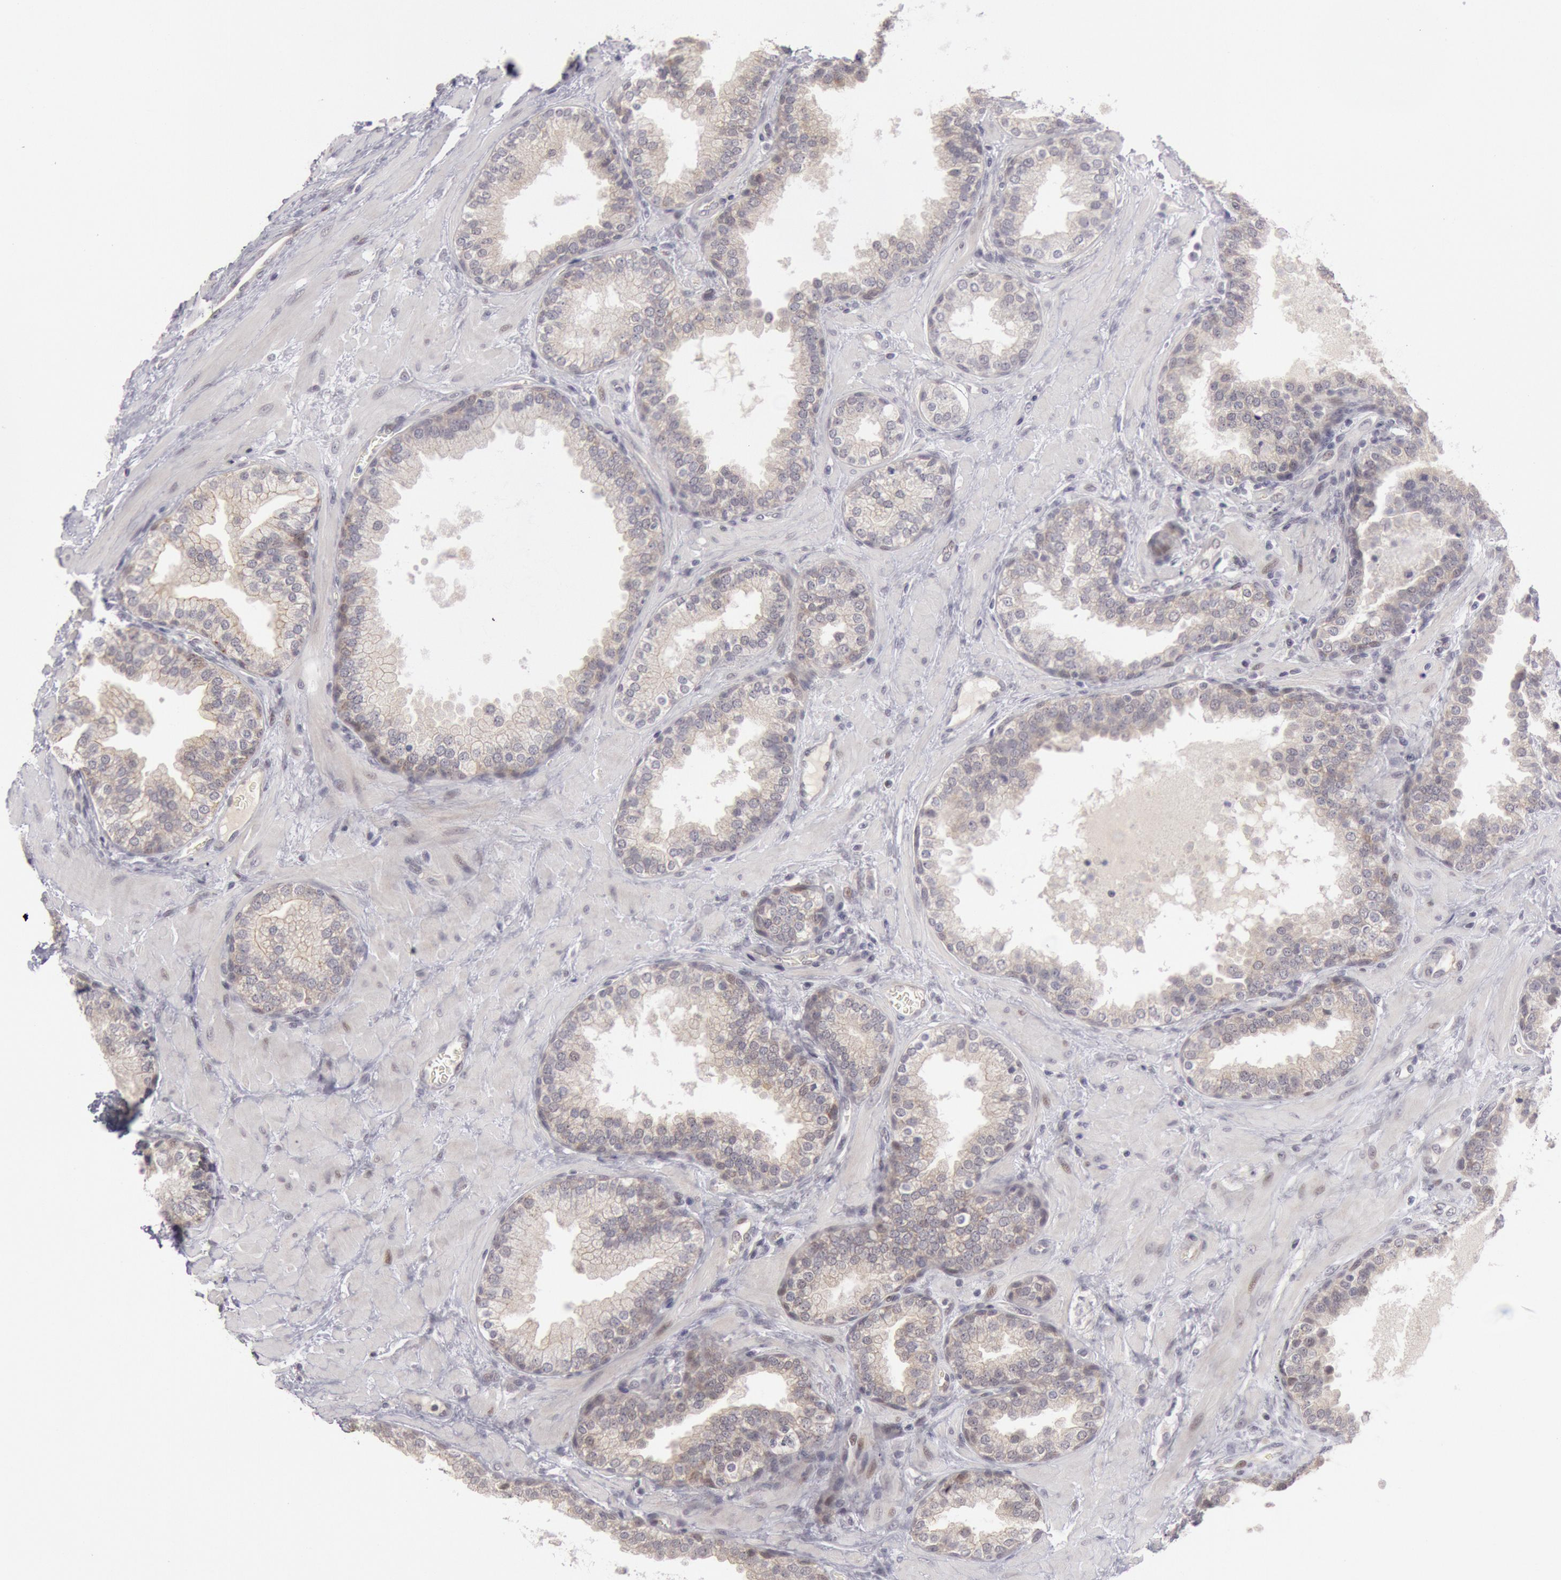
{"staining": {"intensity": "weak", "quantity": ">75%", "location": "cytoplasmic/membranous"}, "tissue": "prostate", "cell_type": "Glandular cells", "image_type": "normal", "snomed": [{"axis": "morphology", "description": "Normal tissue, NOS"}, {"axis": "topography", "description": "Prostate"}], "caption": "This histopathology image reveals immunohistochemistry staining of normal prostate, with low weak cytoplasmic/membranous expression in approximately >75% of glandular cells.", "gene": "JOSD1", "patient": {"sex": "male", "age": 51}}